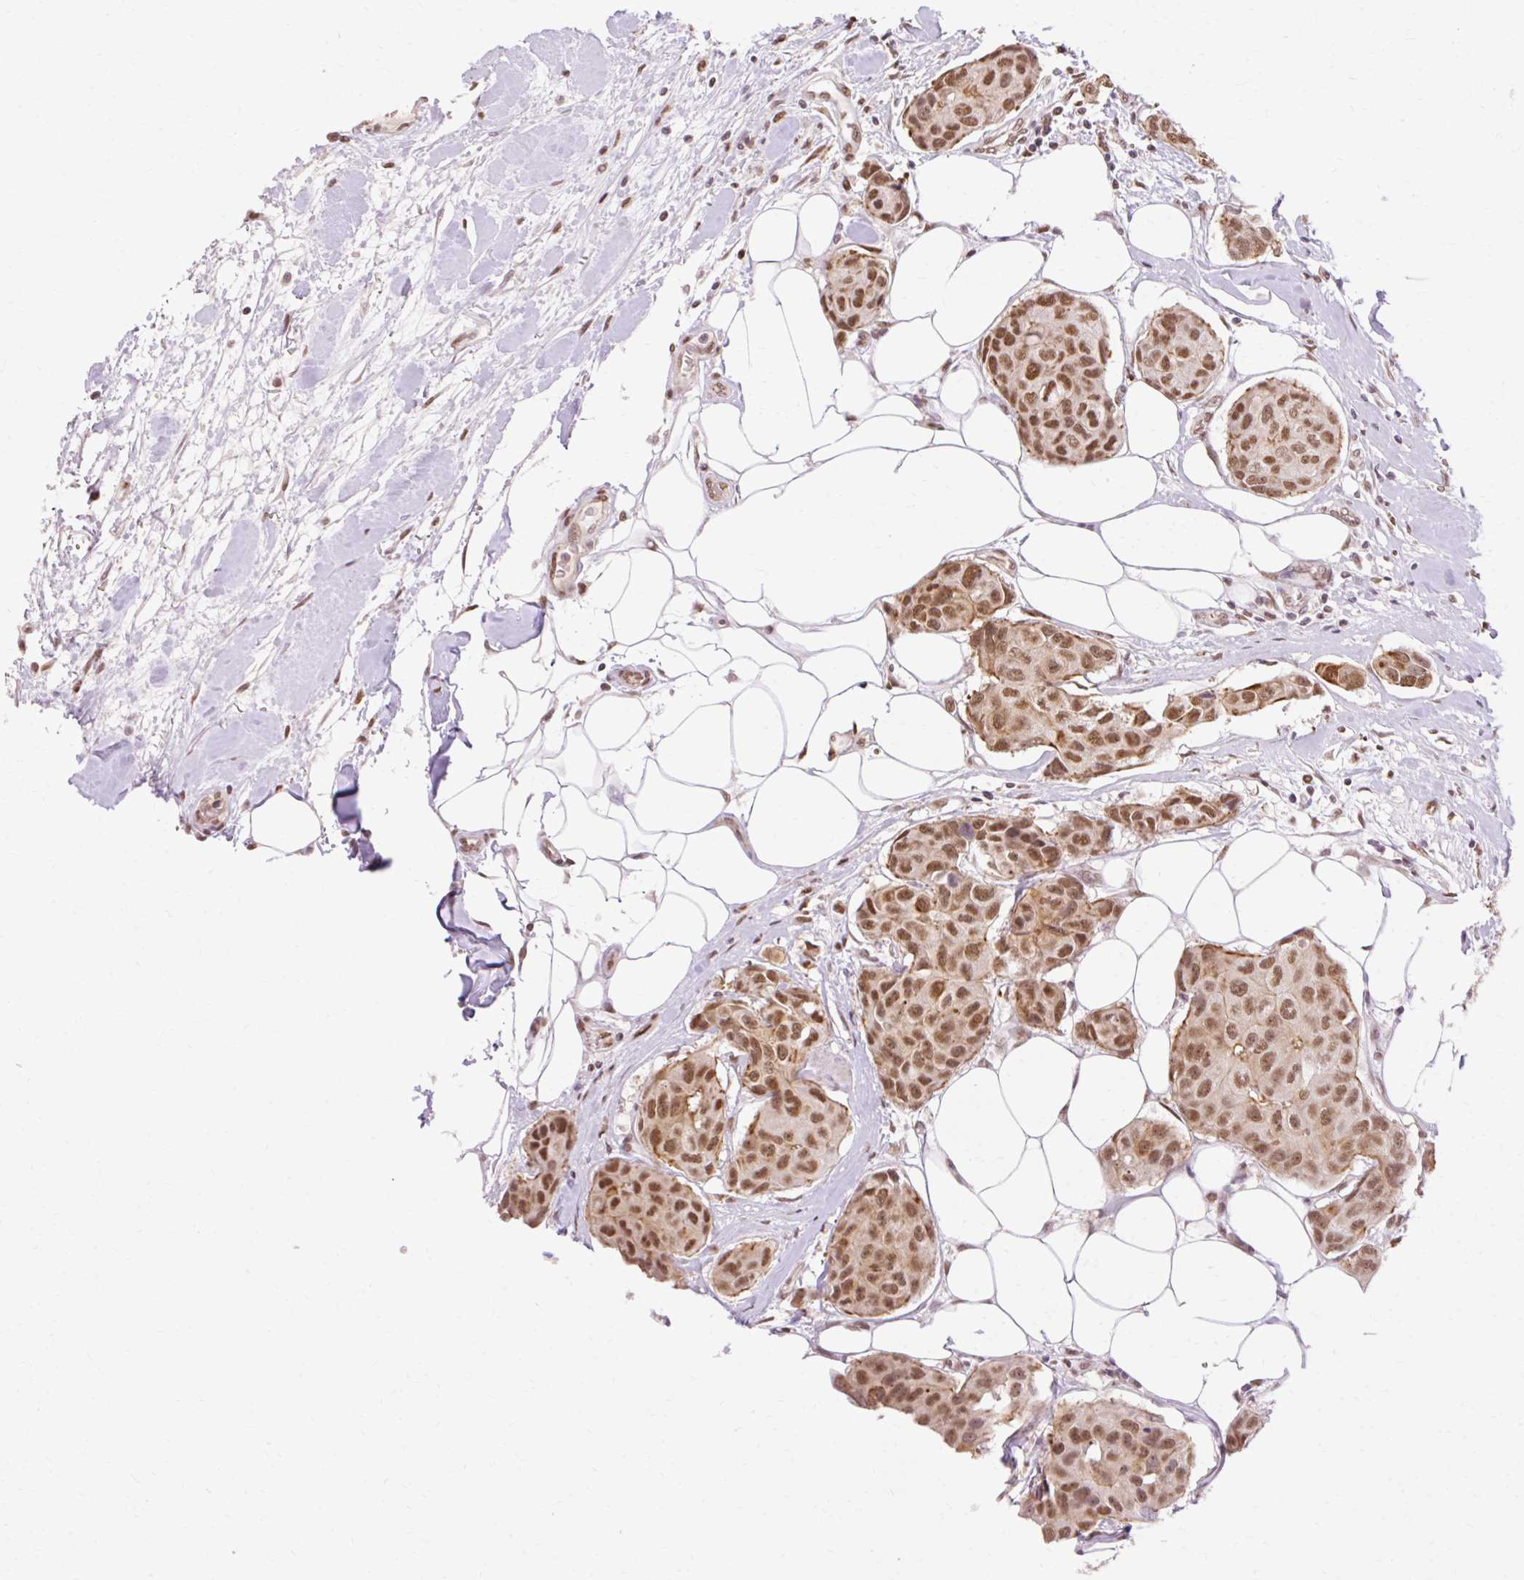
{"staining": {"intensity": "moderate", "quantity": ">75%", "location": "nuclear"}, "tissue": "breast cancer", "cell_type": "Tumor cells", "image_type": "cancer", "snomed": [{"axis": "morphology", "description": "Duct carcinoma"}, {"axis": "topography", "description": "Breast"}, {"axis": "topography", "description": "Lymph node"}], "caption": "Immunohistochemistry (DAB) staining of human breast cancer displays moderate nuclear protein staining in approximately >75% of tumor cells.", "gene": "NPIPB12", "patient": {"sex": "female", "age": 80}}